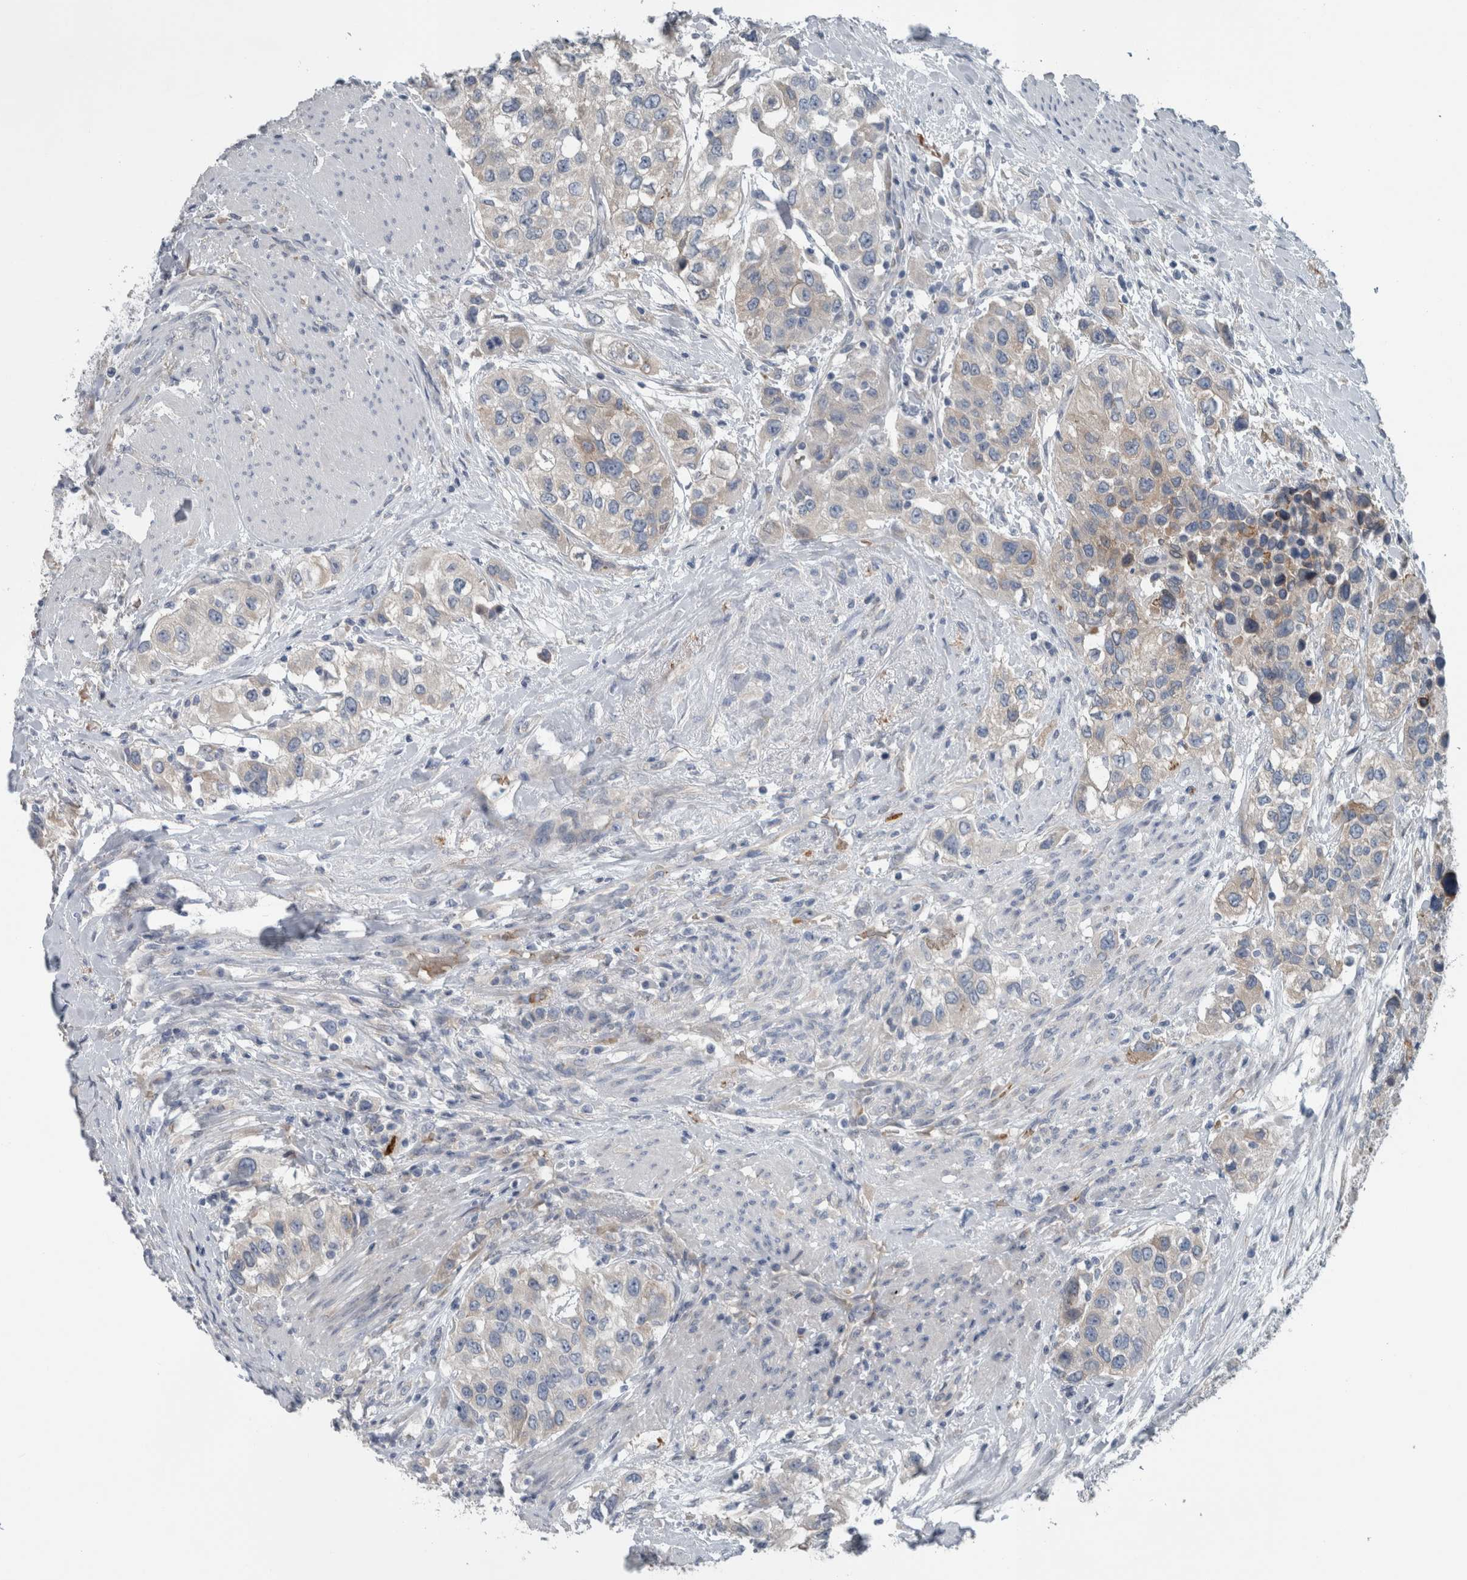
{"staining": {"intensity": "negative", "quantity": "none", "location": "none"}, "tissue": "urothelial cancer", "cell_type": "Tumor cells", "image_type": "cancer", "snomed": [{"axis": "morphology", "description": "Urothelial carcinoma, High grade"}, {"axis": "topography", "description": "Urinary bladder"}], "caption": "High magnification brightfield microscopy of urothelial cancer stained with DAB (3,3'-diaminobenzidine) (brown) and counterstained with hematoxylin (blue): tumor cells show no significant staining.", "gene": "SH3GL2", "patient": {"sex": "female", "age": 80}}